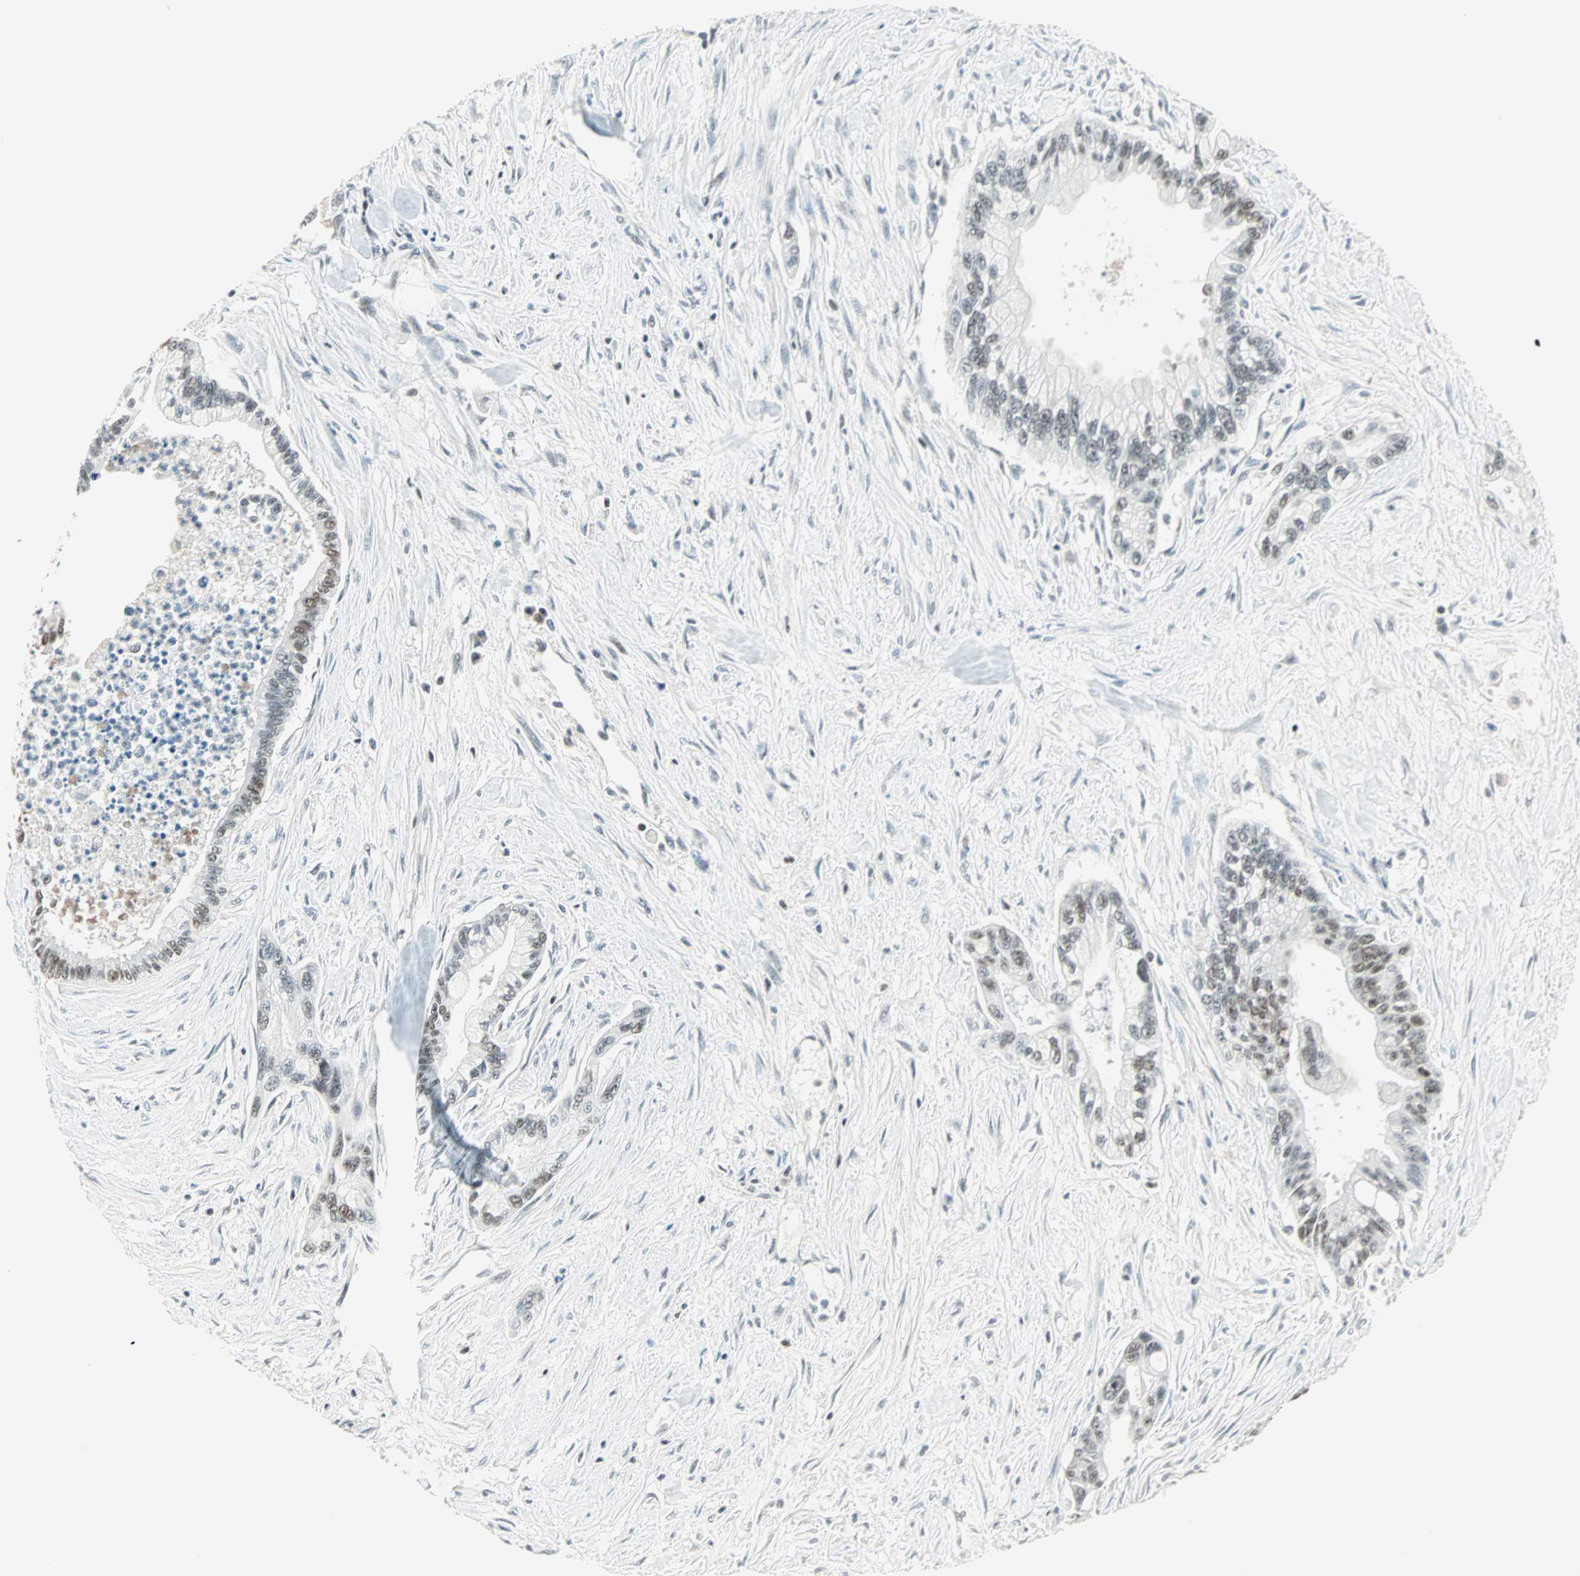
{"staining": {"intensity": "weak", "quantity": ">75%", "location": "none"}, "tissue": "pancreatic cancer", "cell_type": "Tumor cells", "image_type": "cancer", "snomed": [{"axis": "morphology", "description": "Adenocarcinoma, NOS"}, {"axis": "topography", "description": "Pancreas"}], "caption": "DAB (3,3'-diaminobenzidine) immunohistochemical staining of pancreatic cancer (adenocarcinoma) reveals weak None protein positivity in about >75% of tumor cells. (DAB = brown stain, brightfield microscopy at high magnification).", "gene": "SIN3A", "patient": {"sex": "male", "age": 70}}